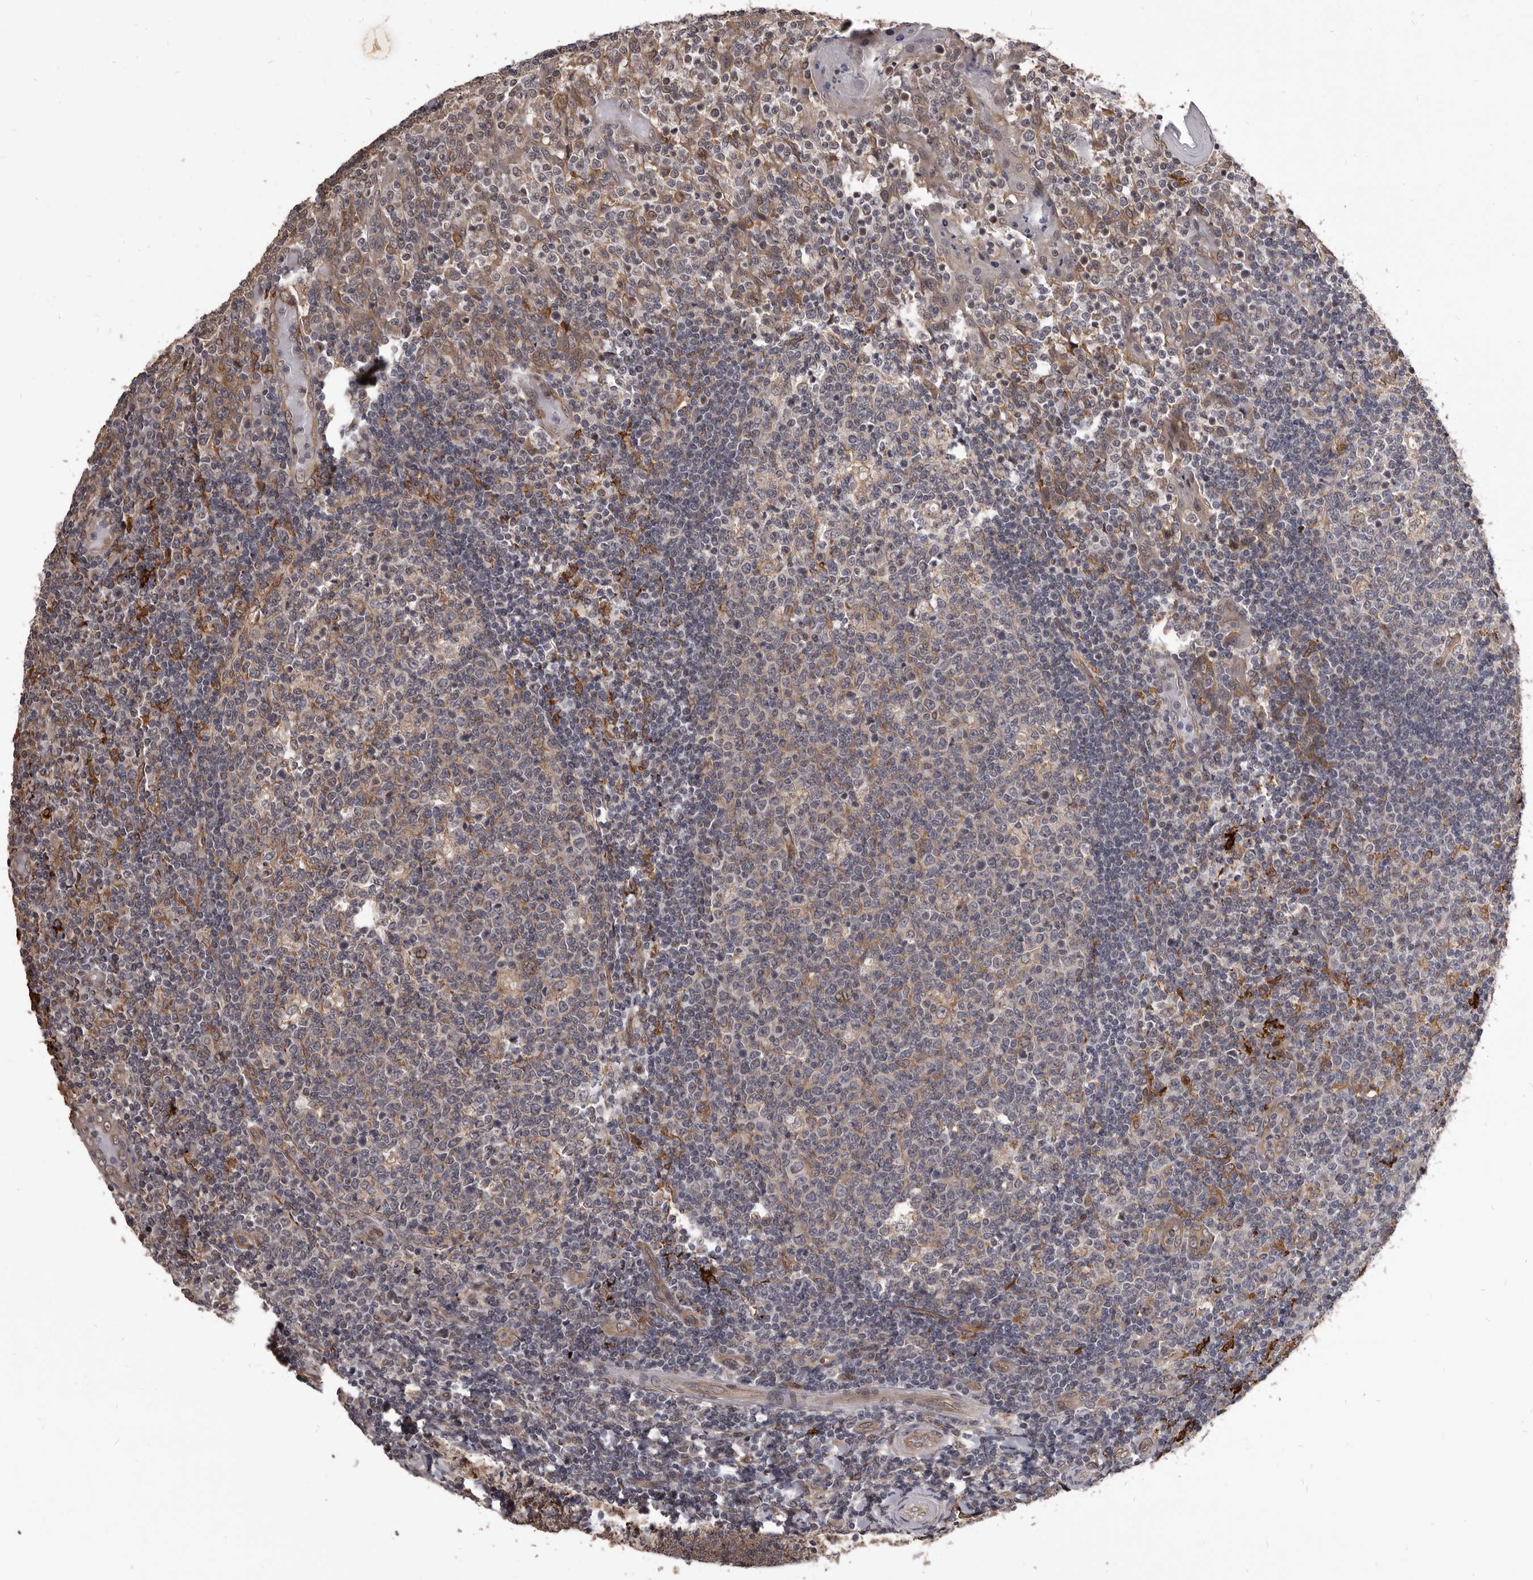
{"staining": {"intensity": "moderate", "quantity": ">75%", "location": "cytoplasmic/membranous"}, "tissue": "tonsil", "cell_type": "Germinal center cells", "image_type": "normal", "snomed": [{"axis": "morphology", "description": "Normal tissue, NOS"}, {"axis": "topography", "description": "Tonsil"}], "caption": "Protein analysis of unremarkable tonsil demonstrates moderate cytoplasmic/membranous positivity in about >75% of germinal center cells. The protein is stained brown, and the nuclei are stained in blue (DAB IHC with brightfield microscopy, high magnification).", "gene": "ADAMTS20", "patient": {"sex": "female", "age": 19}}